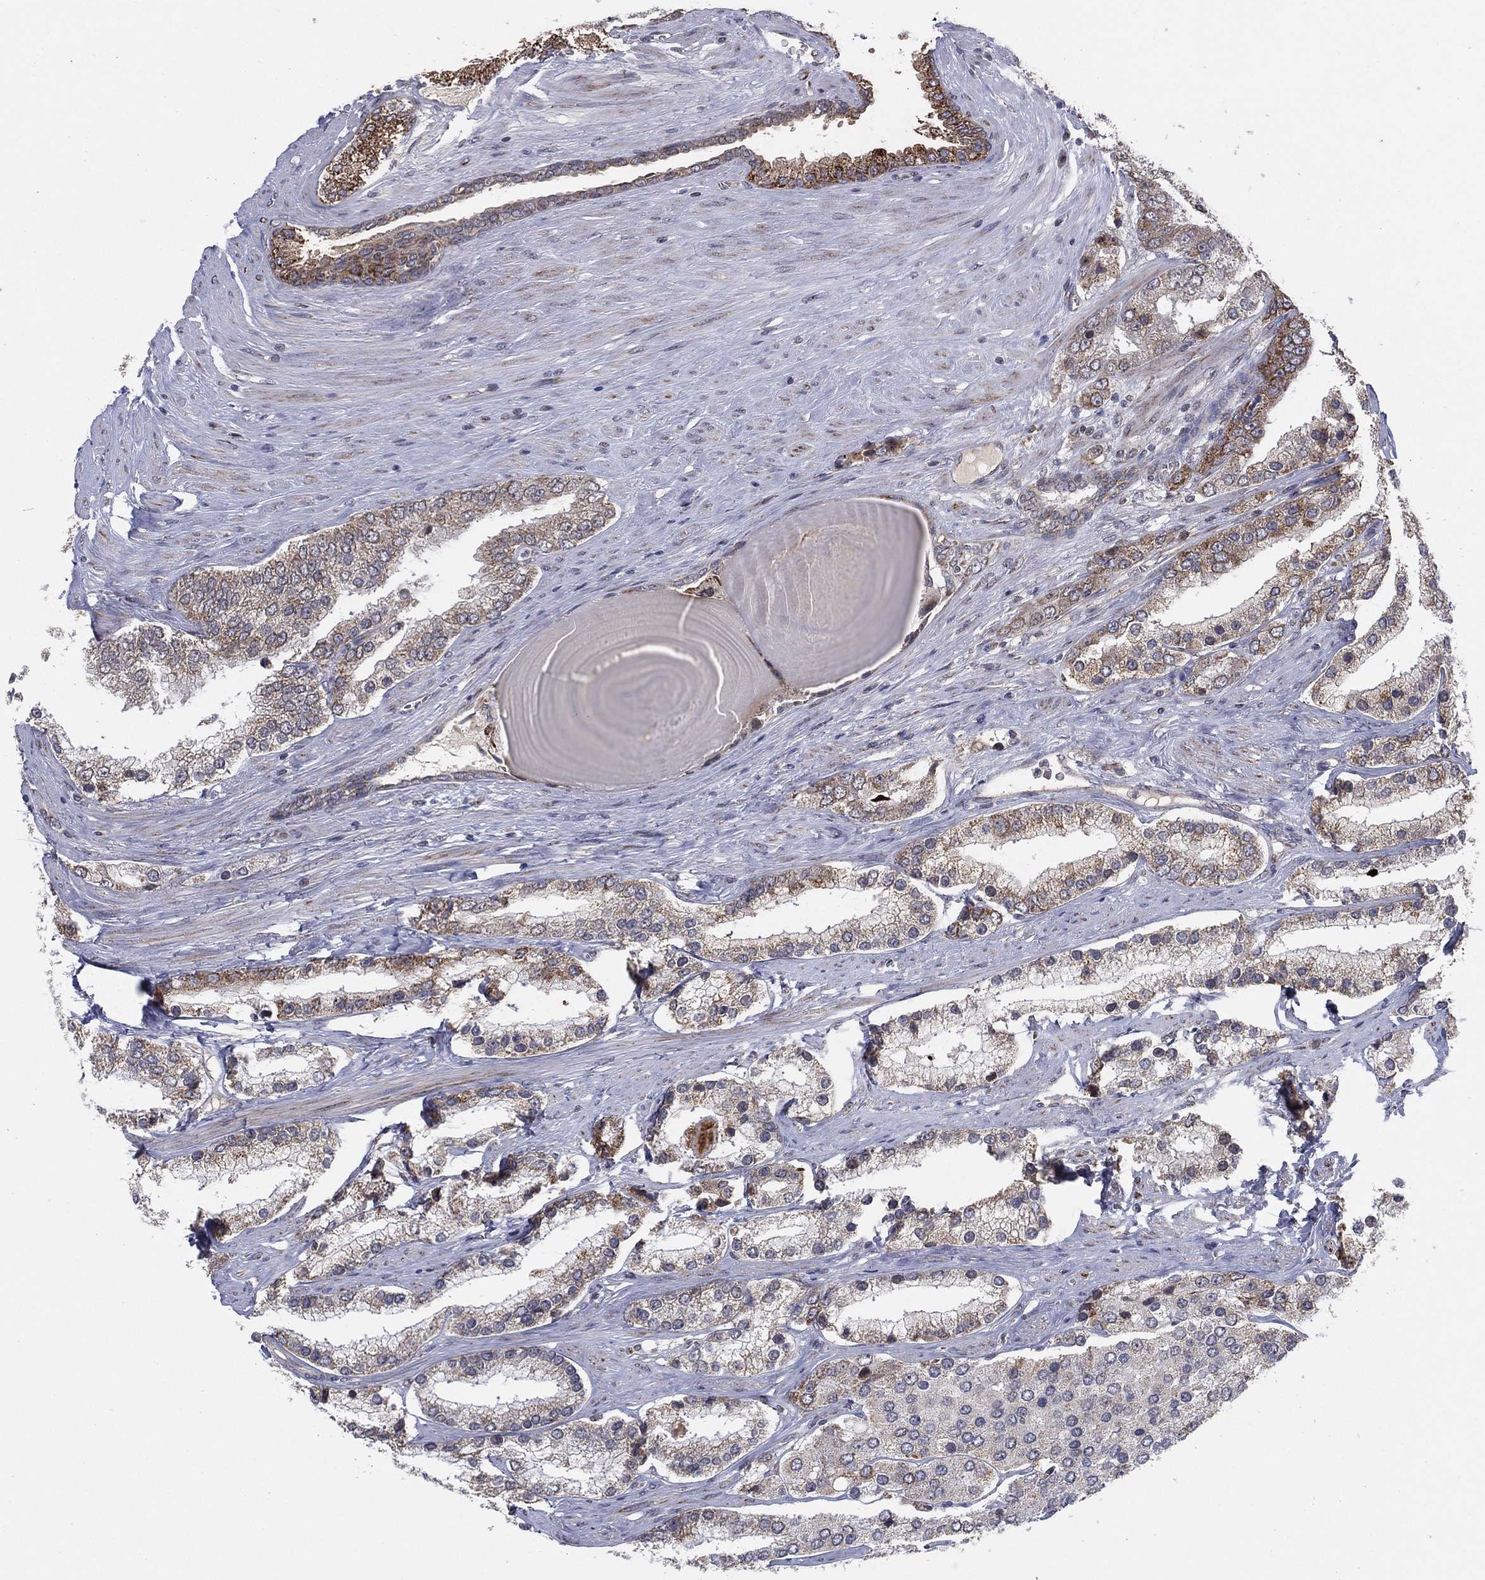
{"staining": {"intensity": "weak", "quantity": ">75%", "location": "cytoplasmic/membranous"}, "tissue": "prostate cancer", "cell_type": "Tumor cells", "image_type": "cancer", "snomed": [{"axis": "morphology", "description": "Adenocarcinoma, Low grade"}, {"axis": "topography", "description": "Prostate"}], "caption": "Immunohistochemistry (IHC) (DAB (3,3'-diaminobenzidine)) staining of prostate low-grade adenocarcinoma reveals weak cytoplasmic/membranous protein staining in about >75% of tumor cells.", "gene": "PSMG4", "patient": {"sex": "male", "age": 69}}